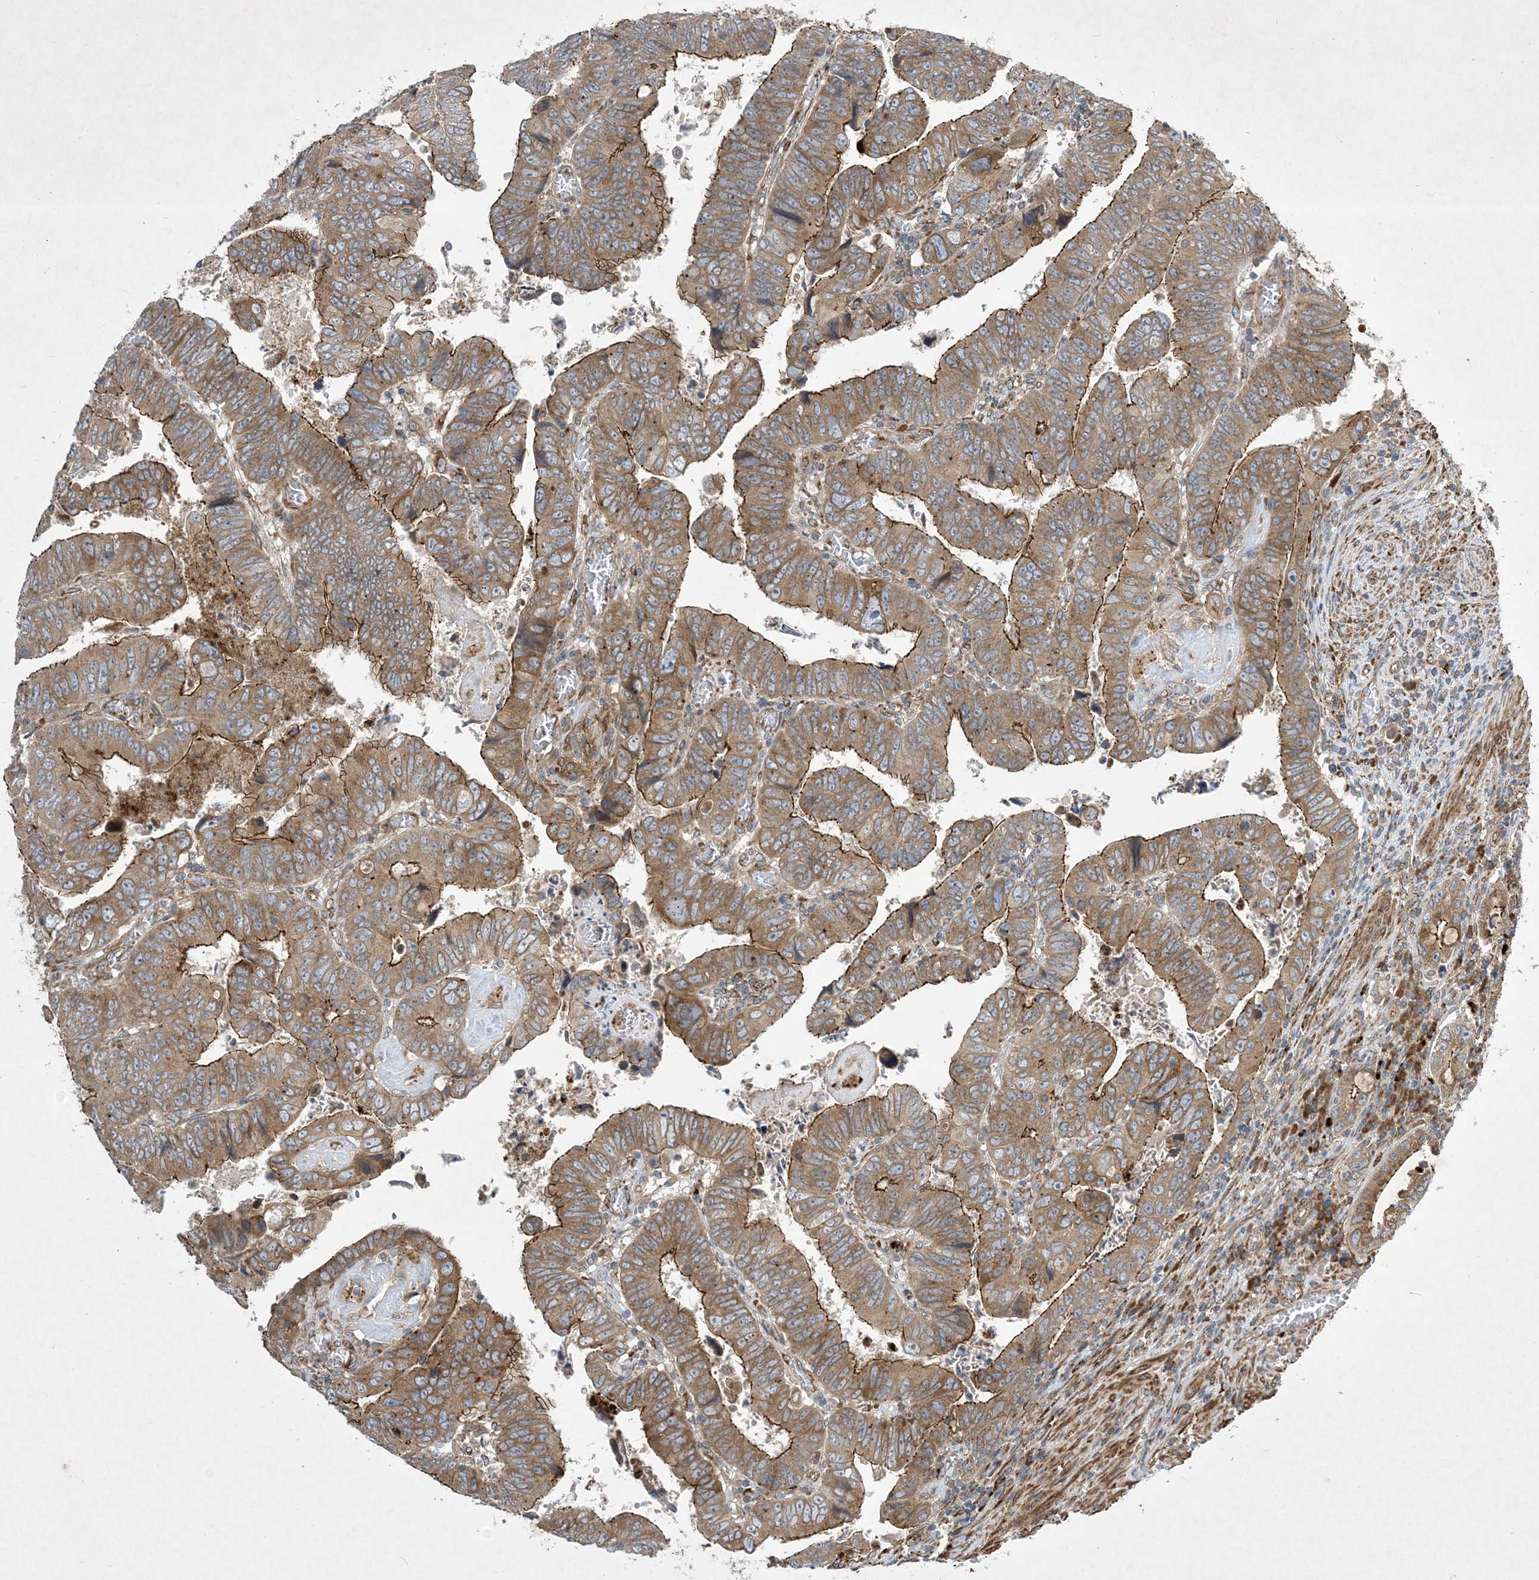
{"staining": {"intensity": "moderate", "quantity": ">75%", "location": "cytoplasmic/membranous"}, "tissue": "colorectal cancer", "cell_type": "Tumor cells", "image_type": "cancer", "snomed": [{"axis": "morphology", "description": "Normal tissue, NOS"}, {"axis": "morphology", "description": "Adenocarcinoma, NOS"}, {"axis": "topography", "description": "Rectum"}], "caption": "Human colorectal cancer (adenocarcinoma) stained with a brown dye exhibits moderate cytoplasmic/membranous positive positivity in approximately >75% of tumor cells.", "gene": "OTOP1", "patient": {"sex": "female", "age": 65}}